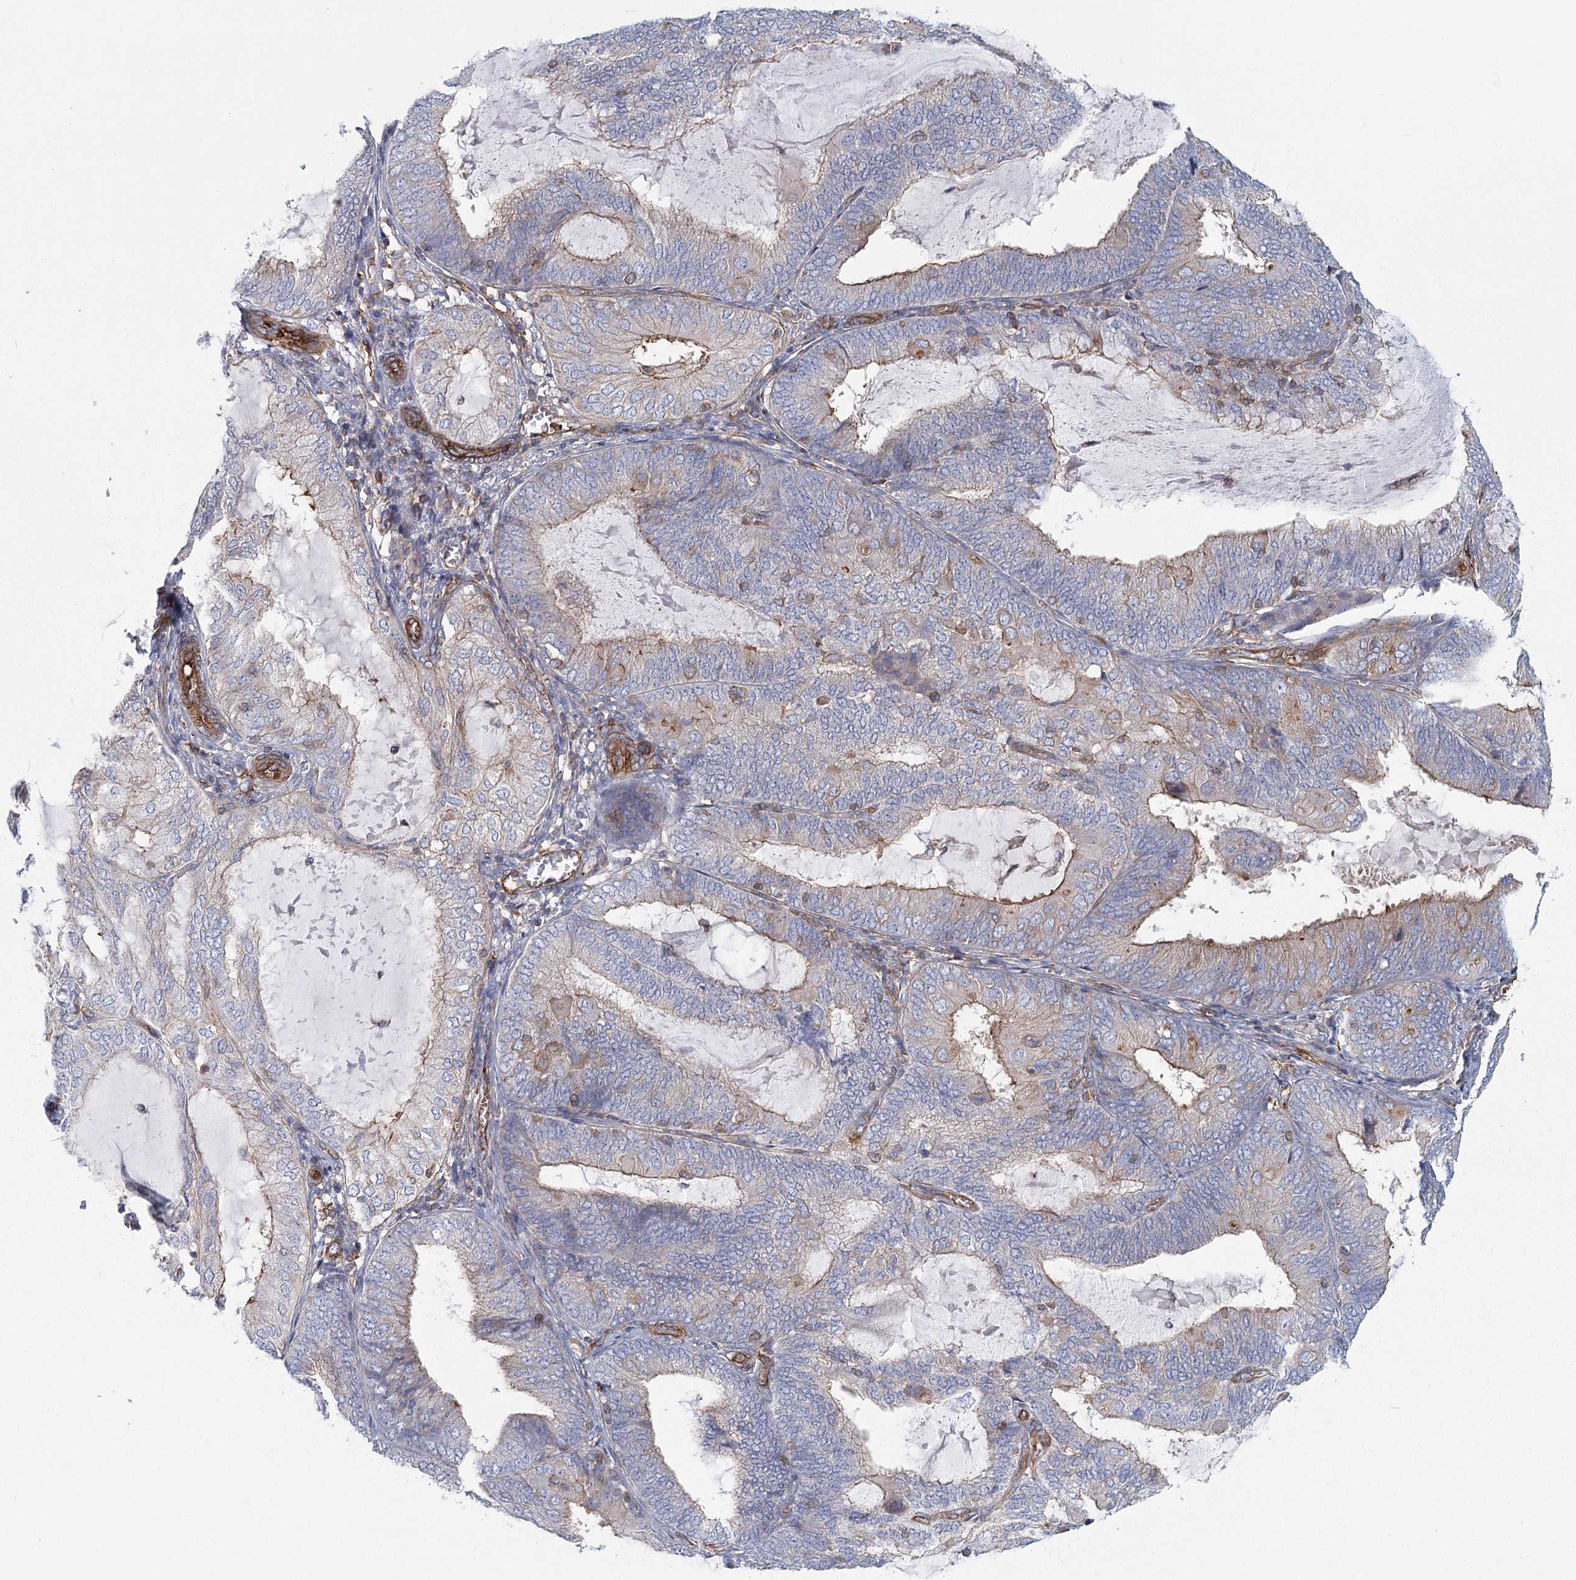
{"staining": {"intensity": "moderate", "quantity": "<25%", "location": "cytoplasmic/membranous"}, "tissue": "endometrial cancer", "cell_type": "Tumor cells", "image_type": "cancer", "snomed": [{"axis": "morphology", "description": "Adenocarcinoma, NOS"}, {"axis": "topography", "description": "Endometrium"}], "caption": "IHC staining of endometrial cancer, which exhibits low levels of moderate cytoplasmic/membranous expression in approximately <25% of tumor cells indicating moderate cytoplasmic/membranous protein positivity. The staining was performed using DAB (3,3'-diaminobenzidine) (brown) for protein detection and nuclei were counterstained in hematoxylin (blue).", "gene": "IFT46", "patient": {"sex": "female", "age": 81}}